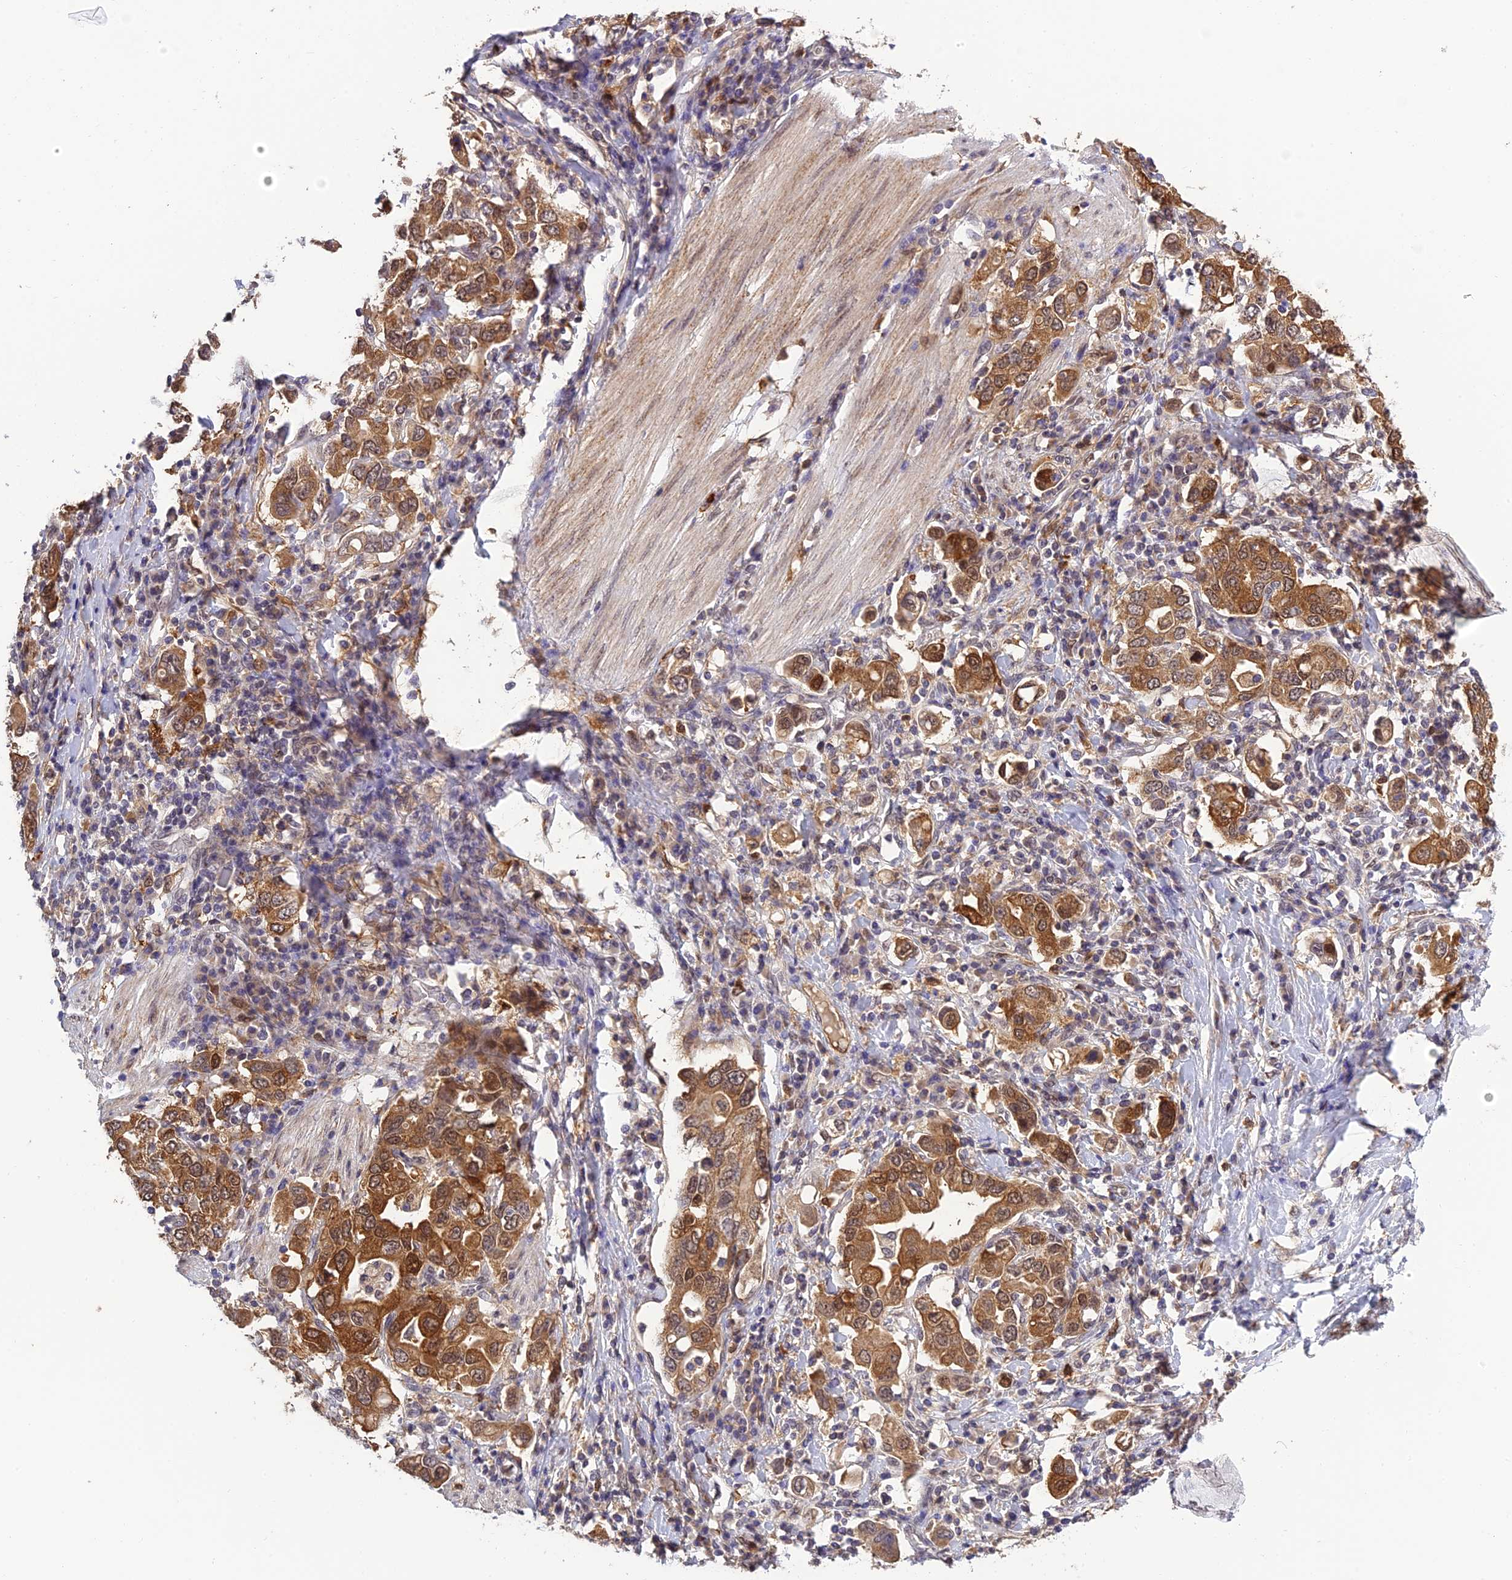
{"staining": {"intensity": "strong", "quantity": ">75%", "location": "cytoplasmic/membranous"}, "tissue": "stomach cancer", "cell_type": "Tumor cells", "image_type": "cancer", "snomed": [{"axis": "morphology", "description": "Adenocarcinoma, NOS"}, {"axis": "topography", "description": "Stomach, upper"}], "caption": "Protein analysis of stomach adenocarcinoma tissue shows strong cytoplasmic/membranous staining in approximately >75% of tumor cells.", "gene": "MNS1", "patient": {"sex": "male", "age": 62}}